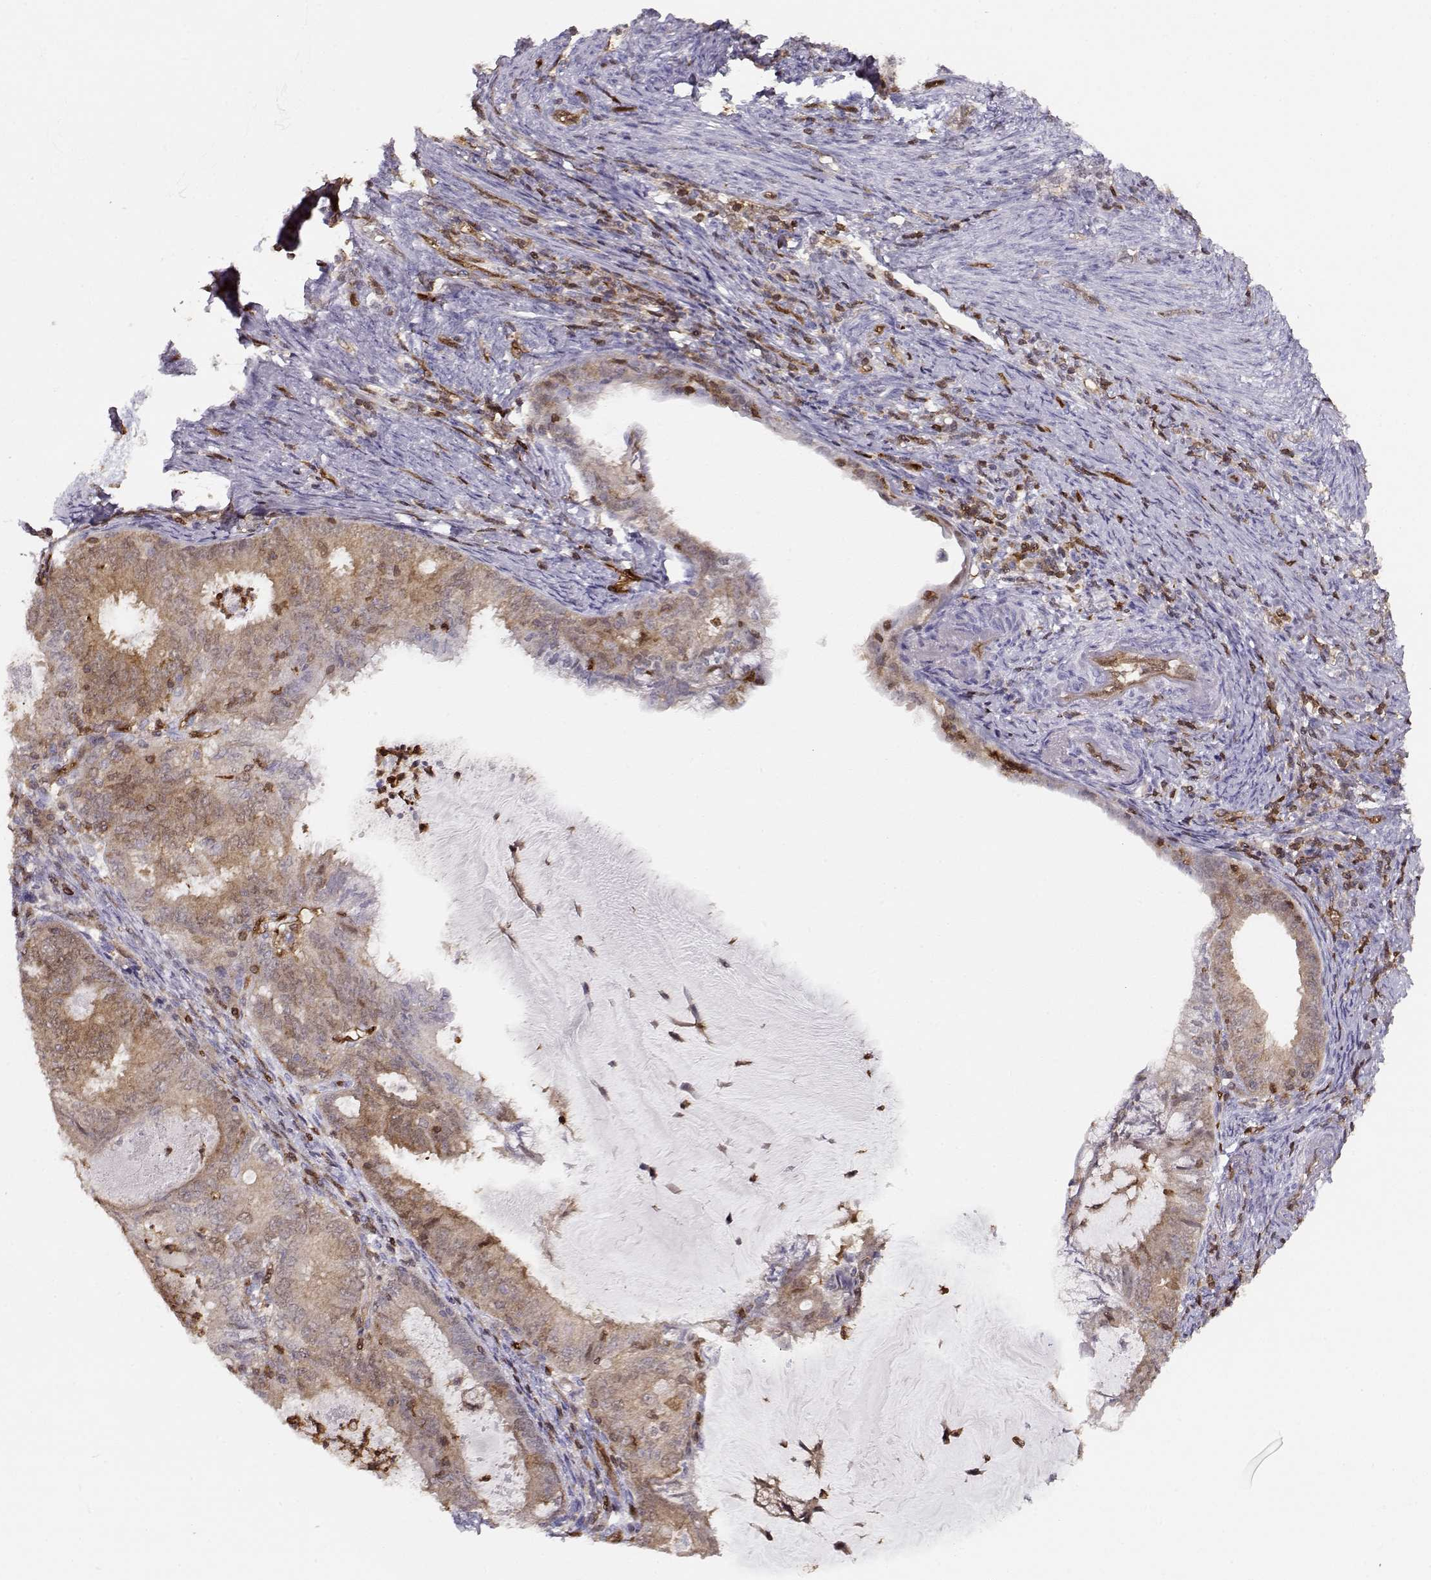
{"staining": {"intensity": "moderate", "quantity": ">75%", "location": "cytoplasmic/membranous"}, "tissue": "endometrial cancer", "cell_type": "Tumor cells", "image_type": "cancer", "snomed": [{"axis": "morphology", "description": "Adenocarcinoma, NOS"}, {"axis": "topography", "description": "Endometrium"}], "caption": "A medium amount of moderate cytoplasmic/membranous expression is seen in approximately >75% of tumor cells in endometrial cancer (adenocarcinoma) tissue. (Brightfield microscopy of DAB IHC at high magnification).", "gene": "PNP", "patient": {"sex": "female", "age": 57}}